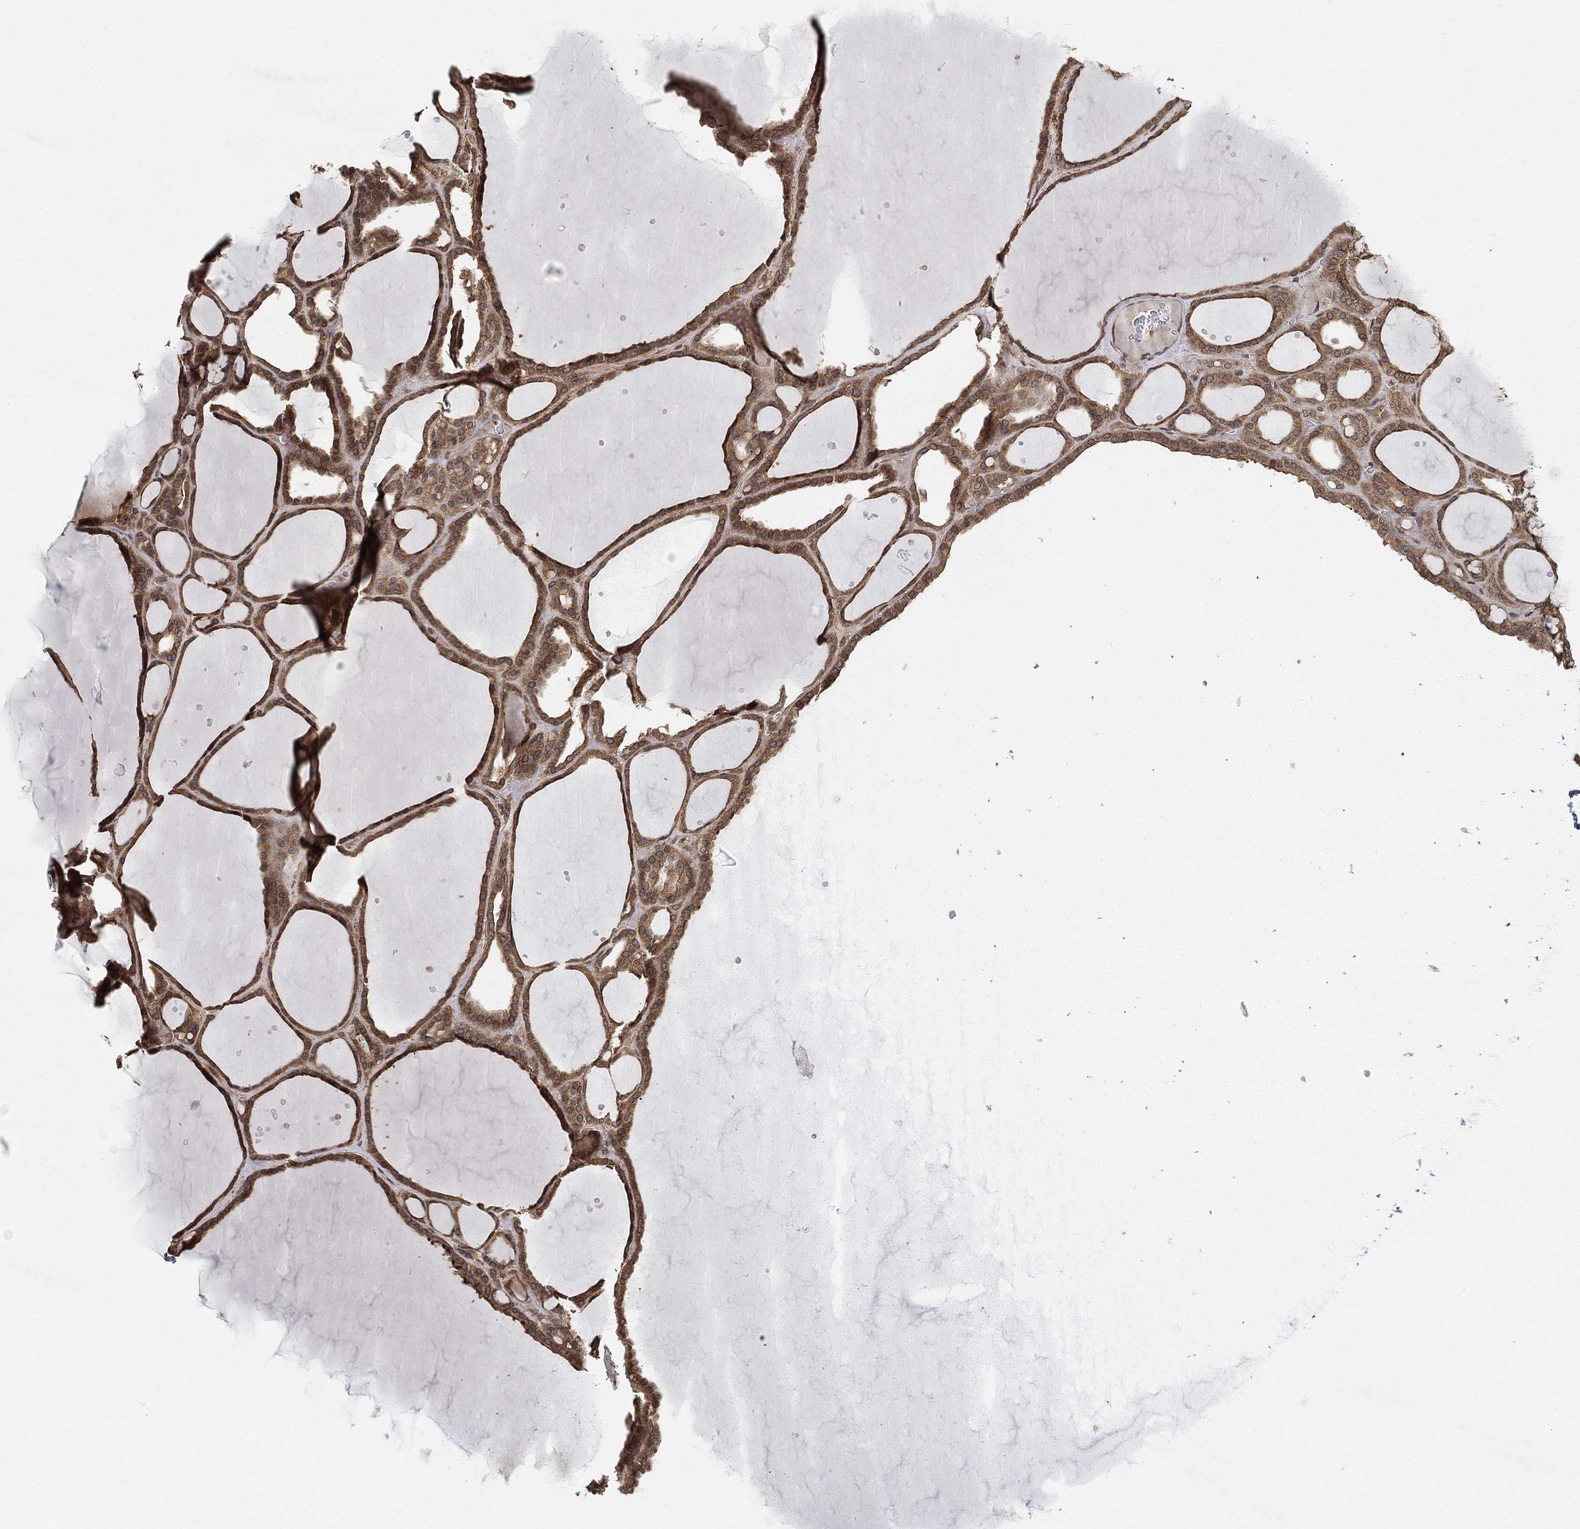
{"staining": {"intensity": "moderate", "quantity": ">75%", "location": "cytoplasmic/membranous"}, "tissue": "thyroid gland", "cell_type": "Glandular cells", "image_type": "normal", "snomed": [{"axis": "morphology", "description": "Normal tissue, NOS"}, {"axis": "topography", "description": "Thyroid gland"}], "caption": "Benign thyroid gland displays moderate cytoplasmic/membranous positivity in about >75% of glandular cells (brown staining indicates protein expression, while blue staining denotes nuclei)..", "gene": "UBA5", "patient": {"sex": "male", "age": 63}}